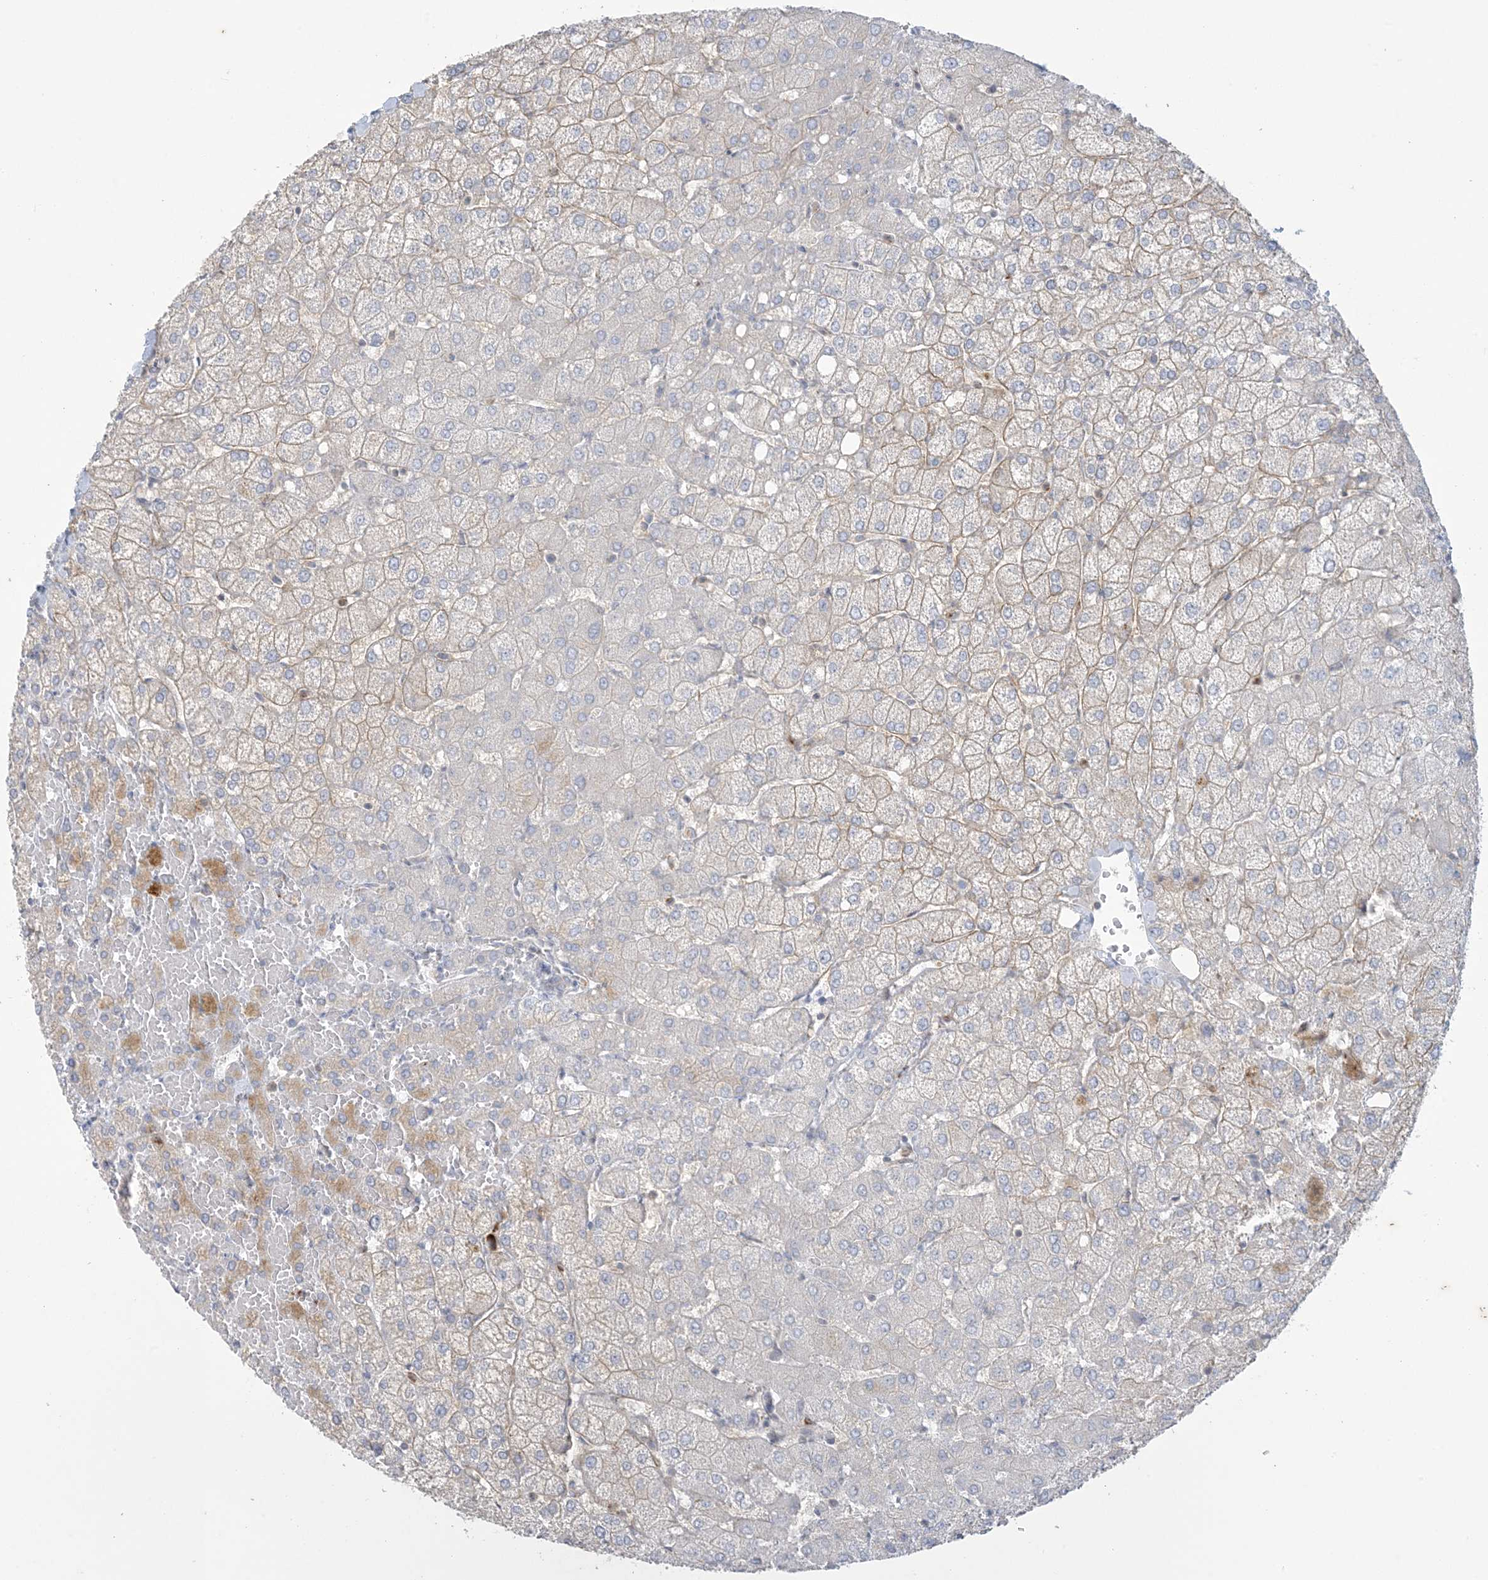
{"staining": {"intensity": "negative", "quantity": "none", "location": "none"}, "tissue": "liver", "cell_type": "Cholangiocytes", "image_type": "normal", "snomed": [{"axis": "morphology", "description": "Normal tissue, NOS"}, {"axis": "topography", "description": "Liver"}], "caption": "IHC photomicrograph of unremarkable liver: human liver stained with DAB (3,3'-diaminobenzidine) shows no significant protein expression in cholangiocytes.", "gene": "KIF3A", "patient": {"sex": "female", "age": 54}}